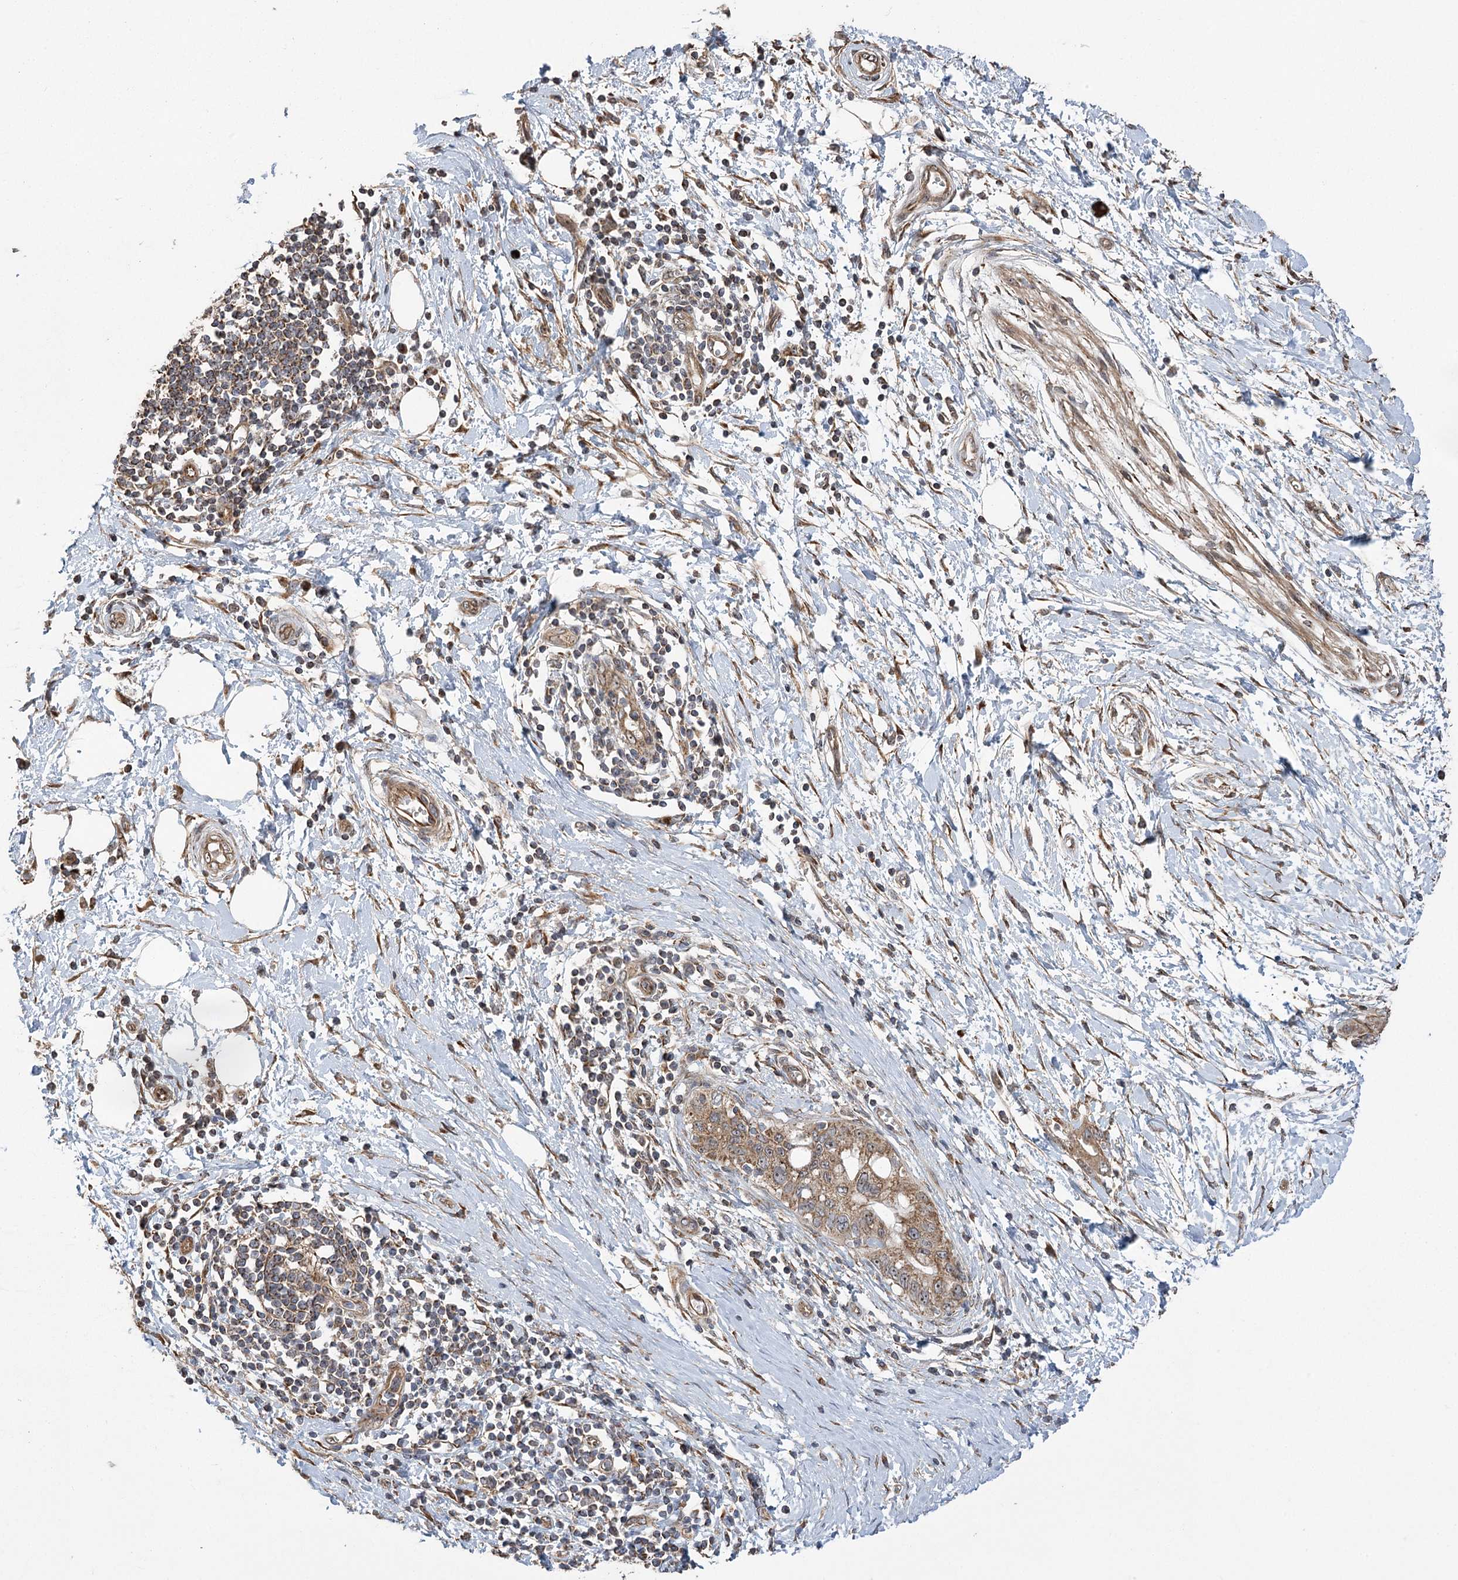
{"staining": {"intensity": "moderate", "quantity": ">75%", "location": "cytoplasmic/membranous"}, "tissue": "pancreatic cancer", "cell_type": "Tumor cells", "image_type": "cancer", "snomed": [{"axis": "morphology", "description": "Normal tissue, NOS"}, {"axis": "morphology", "description": "Adenocarcinoma, NOS"}, {"axis": "topography", "description": "Pancreas"}, {"axis": "topography", "description": "Peripheral nerve tissue"}], "caption": "The image exhibits a brown stain indicating the presence of a protein in the cytoplasmic/membranous of tumor cells in adenocarcinoma (pancreatic).", "gene": "RWDD4", "patient": {"sex": "male", "age": 59}}